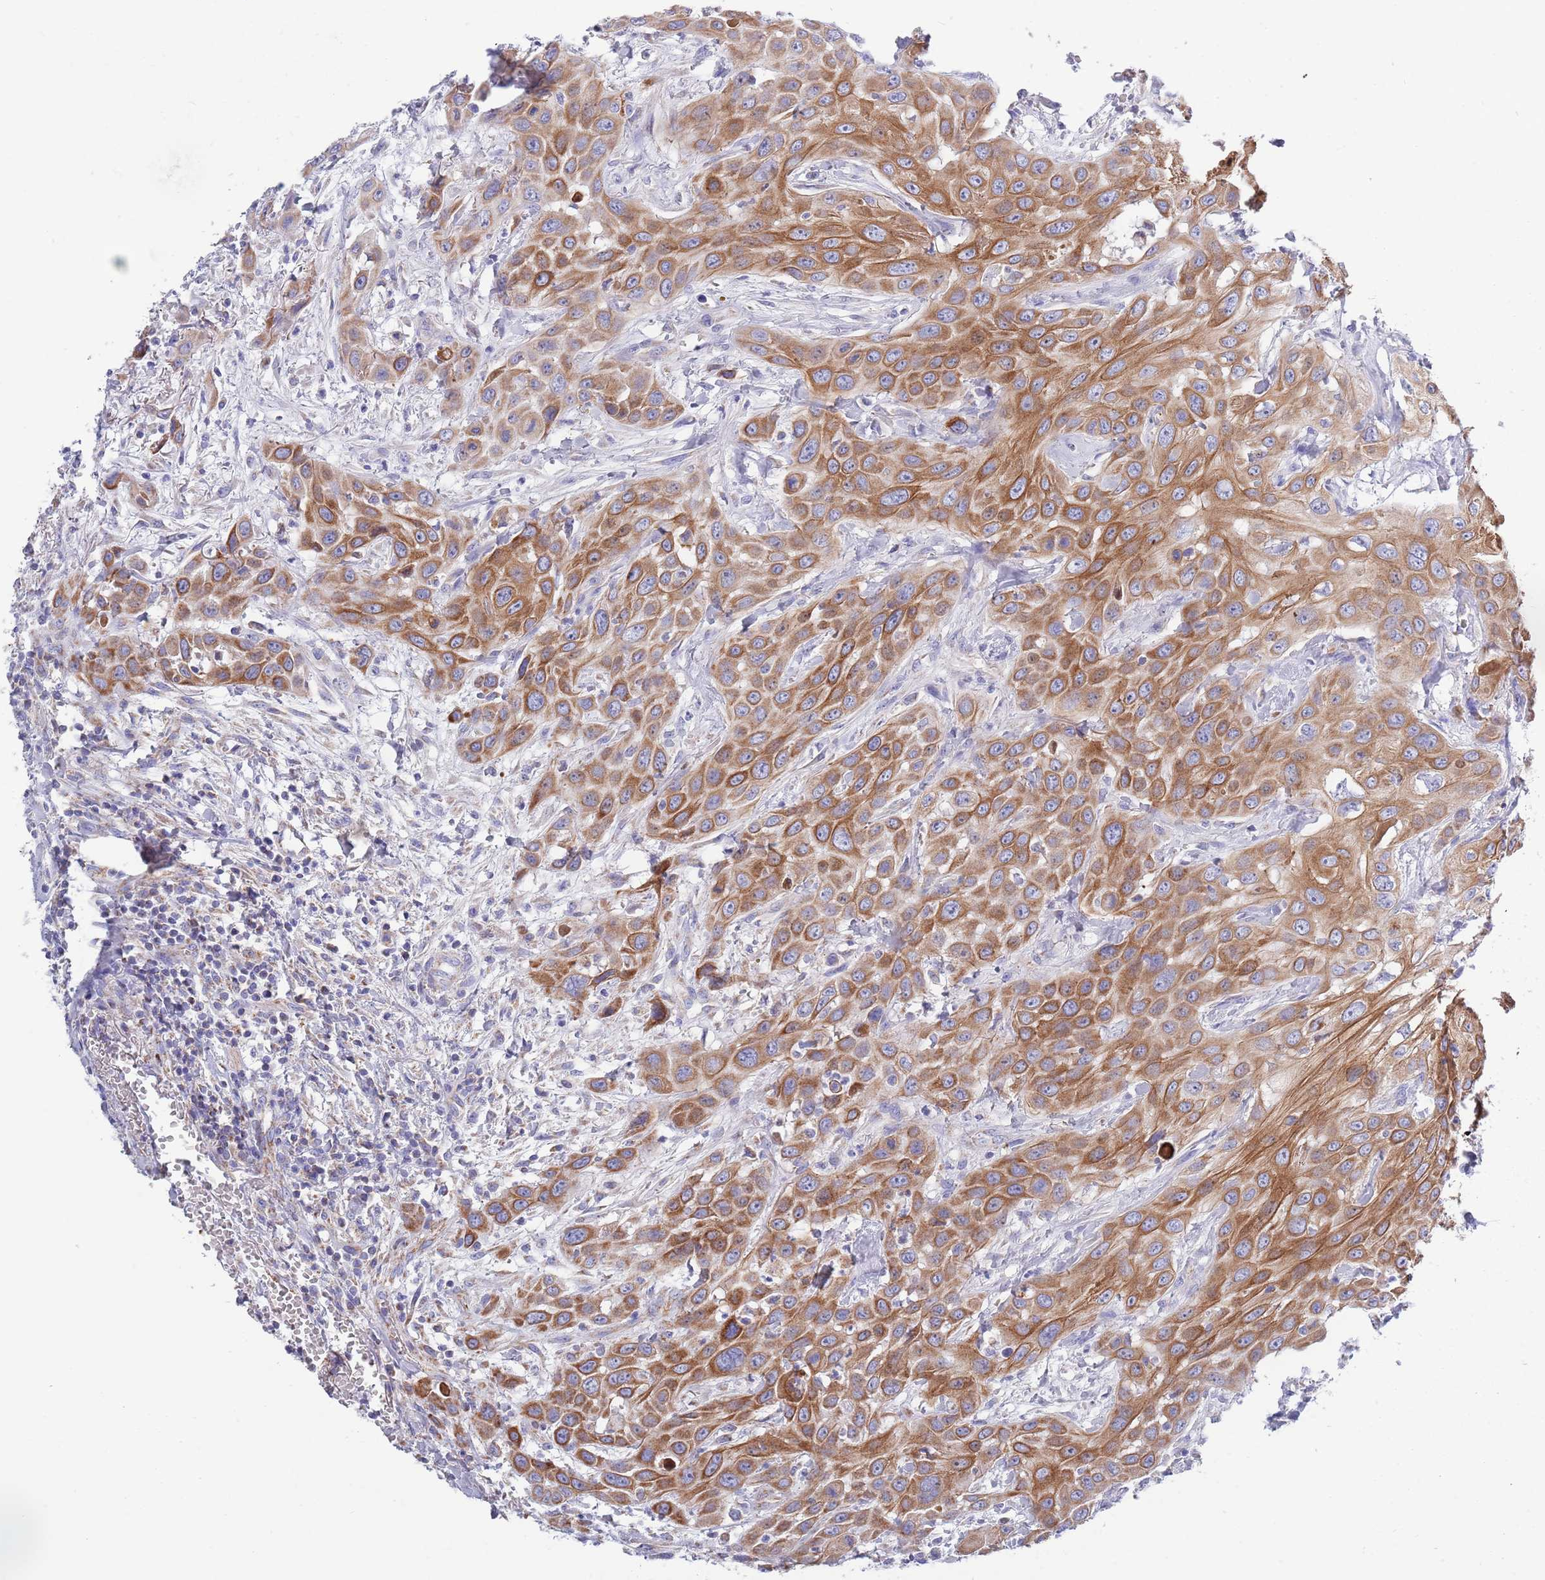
{"staining": {"intensity": "moderate", "quantity": ">75%", "location": "cytoplasmic/membranous"}, "tissue": "head and neck cancer", "cell_type": "Tumor cells", "image_type": "cancer", "snomed": [{"axis": "morphology", "description": "Squamous cell carcinoma, NOS"}, {"axis": "topography", "description": "Head-Neck"}], "caption": "Brown immunohistochemical staining in head and neck squamous cell carcinoma demonstrates moderate cytoplasmic/membranous positivity in approximately >75% of tumor cells.", "gene": "EMC8", "patient": {"sex": "male", "age": 81}}